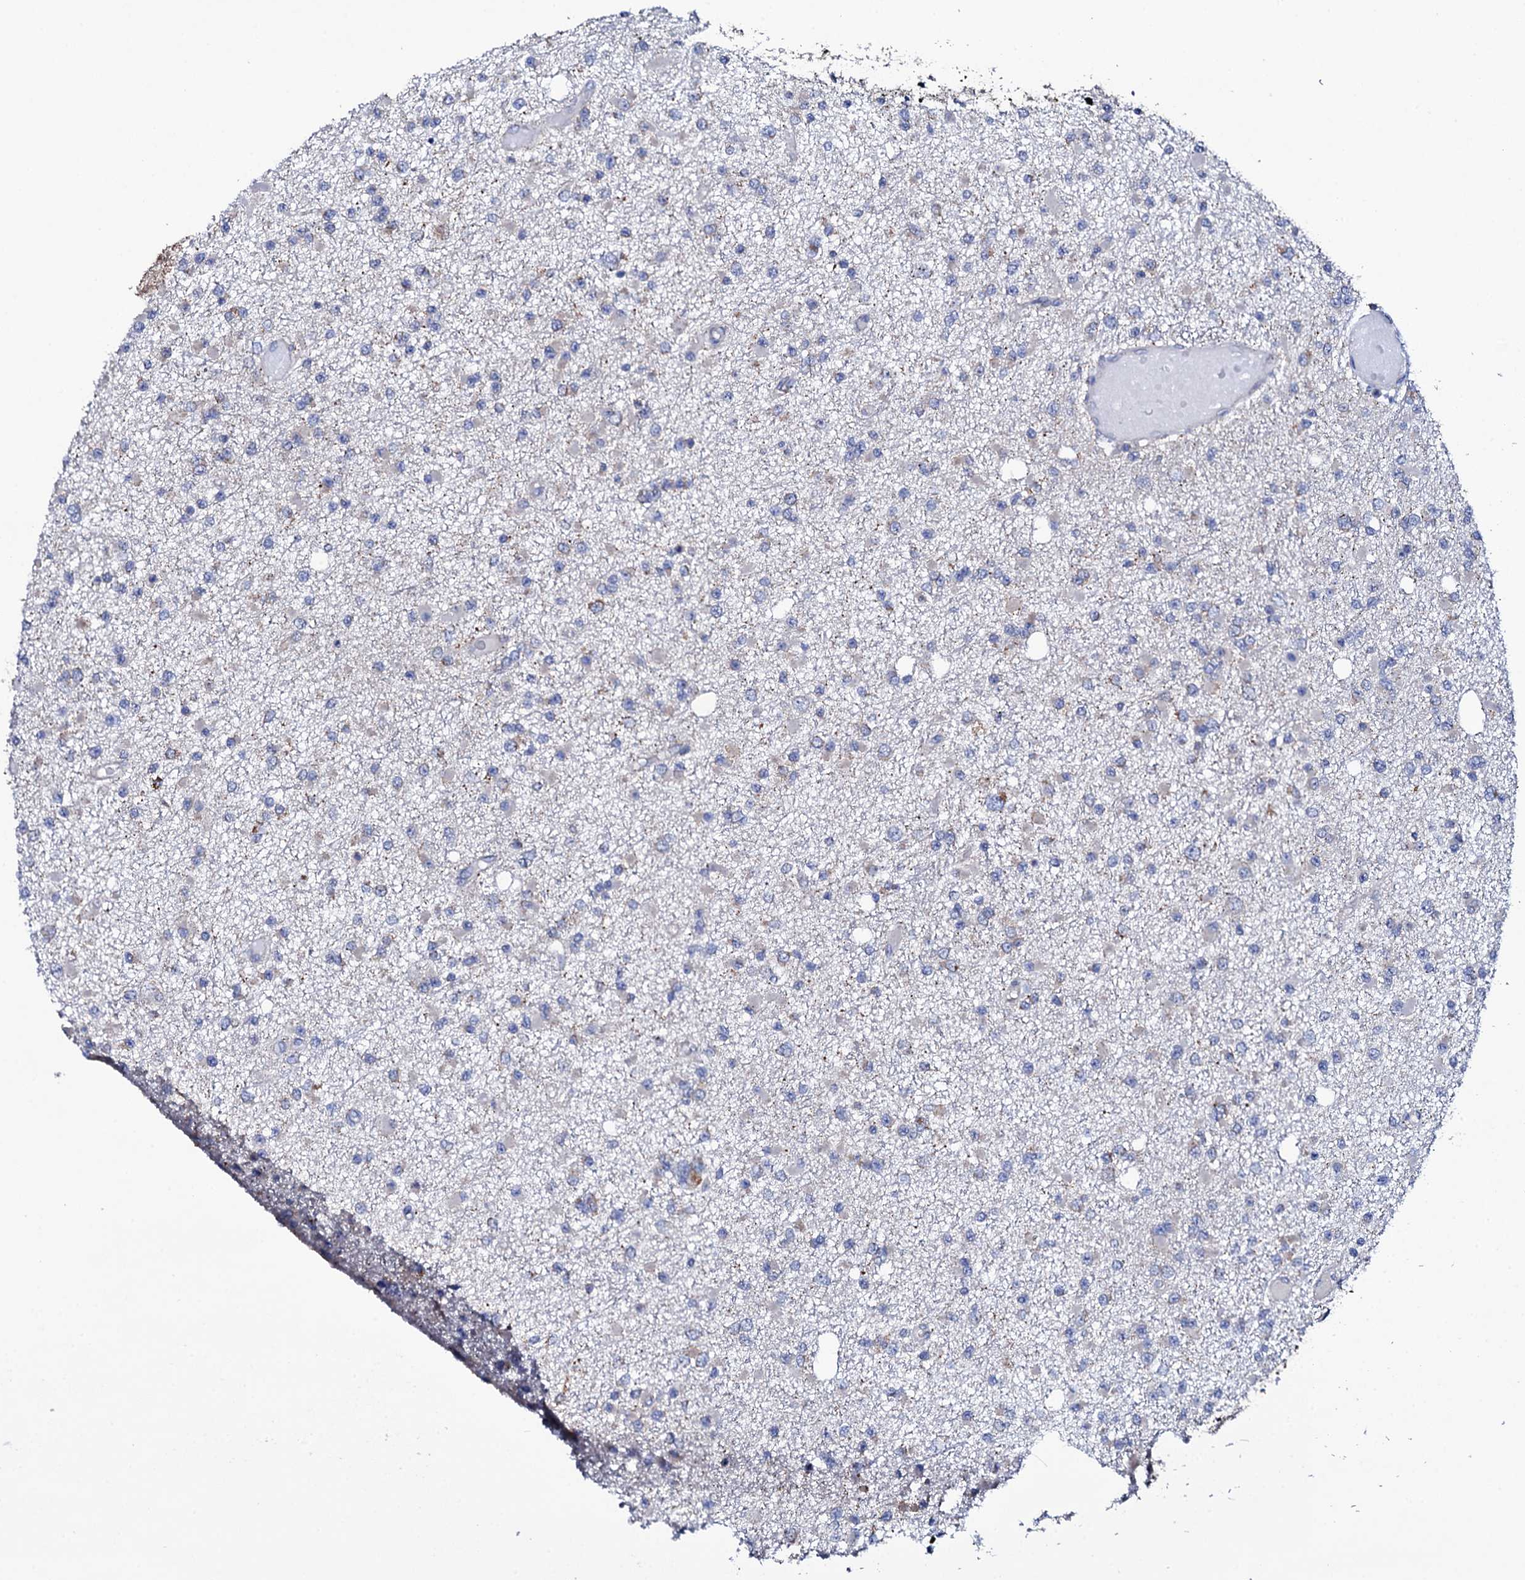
{"staining": {"intensity": "negative", "quantity": "none", "location": "none"}, "tissue": "glioma", "cell_type": "Tumor cells", "image_type": "cancer", "snomed": [{"axis": "morphology", "description": "Glioma, malignant, Low grade"}, {"axis": "topography", "description": "Brain"}], "caption": "There is no significant expression in tumor cells of glioma. (DAB immunohistochemistry (IHC) visualized using brightfield microscopy, high magnification).", "gene": "TCAF2", "patient": {"sex": "female", "age": 22}}